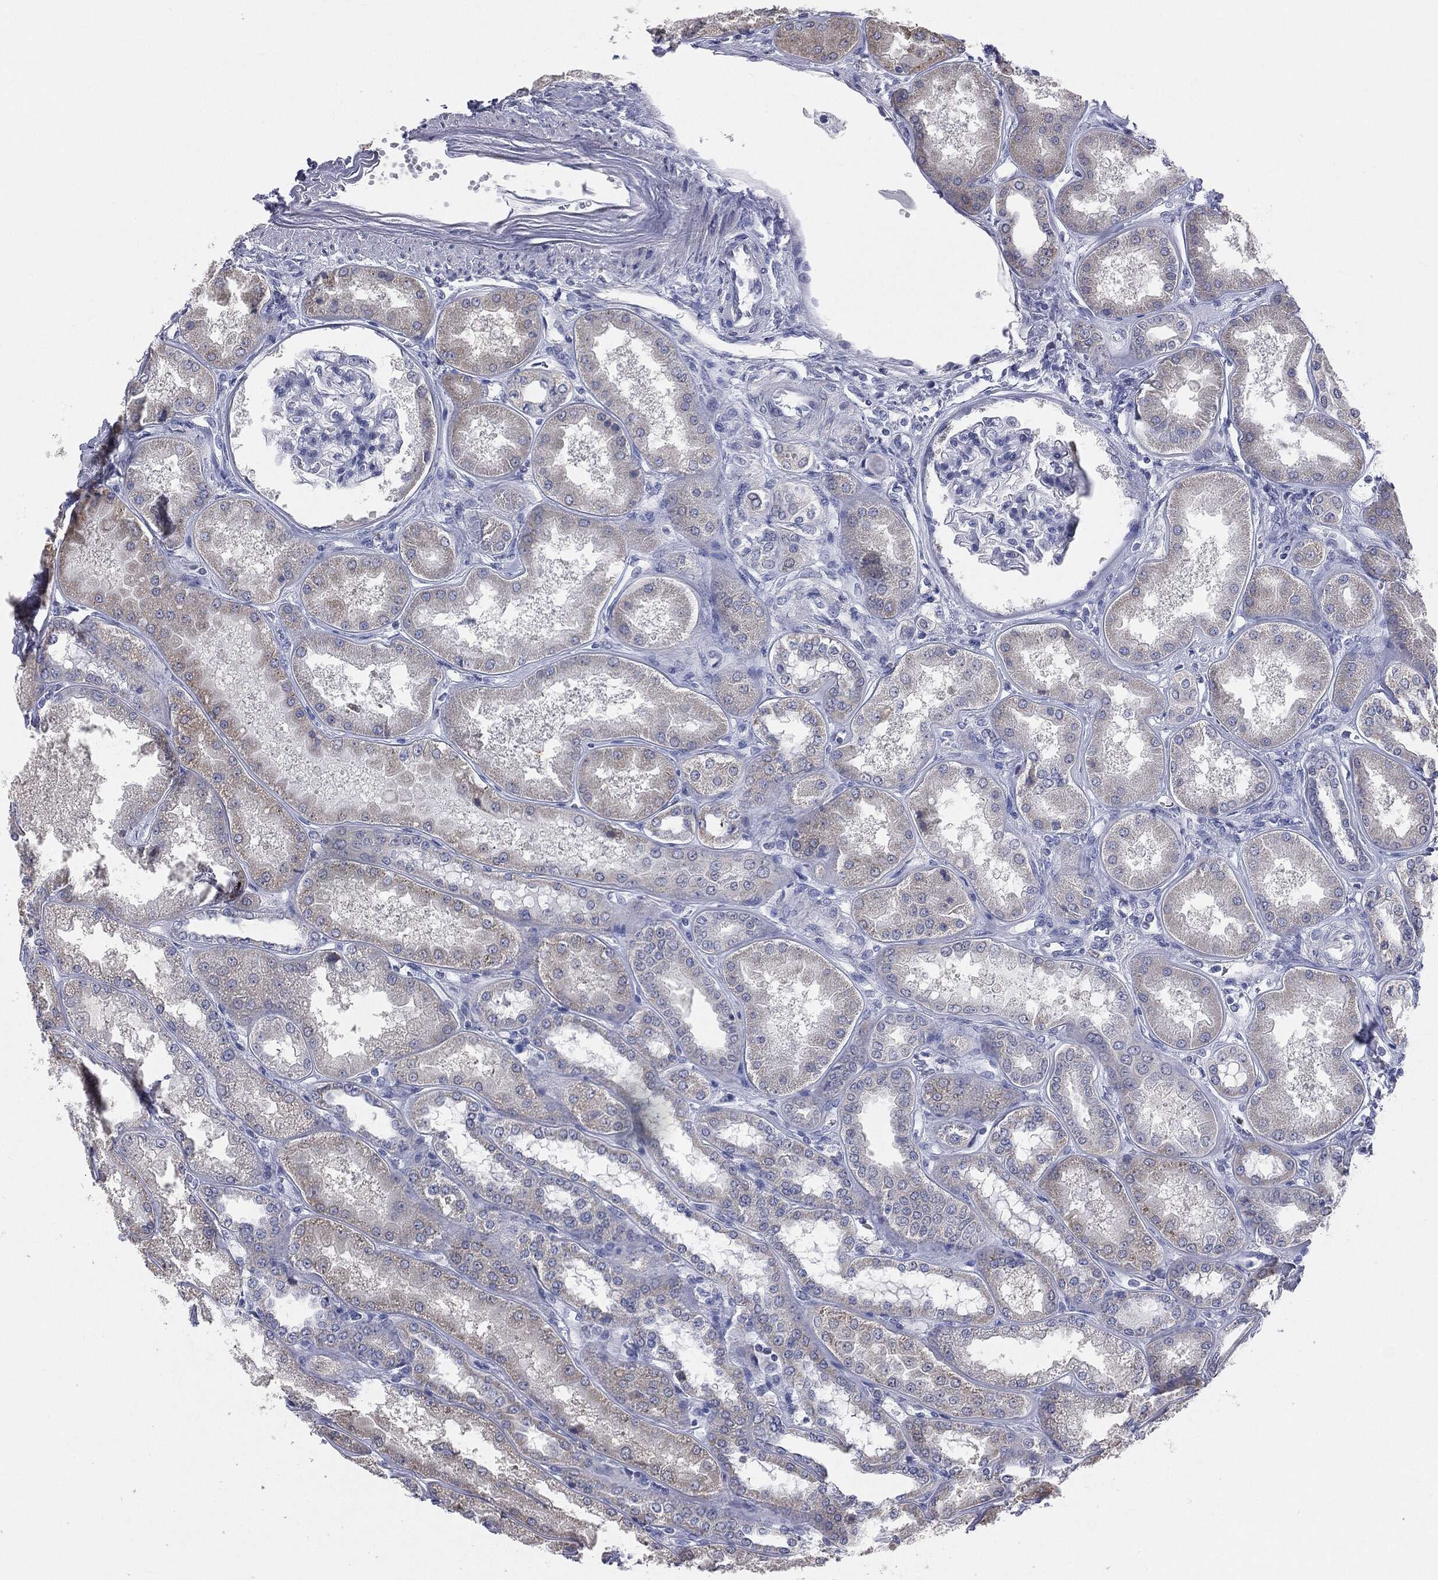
{"staining": {"intensity": "negative", "quantity": "none", "location": "none"}, "tissue": "kidney", "cell_type": "Cells in glomeruli", "image_type": "normal", "snomed": [{"axis": "morphology", "description": "Normal tissue, NOS"}, {"axis": "topography", "description": "Kidney"}], "caption": "IHC histopathology image of unremarkable human kidney stained for a protein (brown), which displays no positivity in cells in glomeruli. (DAB (3,3'-diaminobenzidine) immunohistochemistry (IHC) visualized using brightfield microscopy, high magnification).", "gene": "DMKN", "patient": {"sex": "female", "age": 56}}